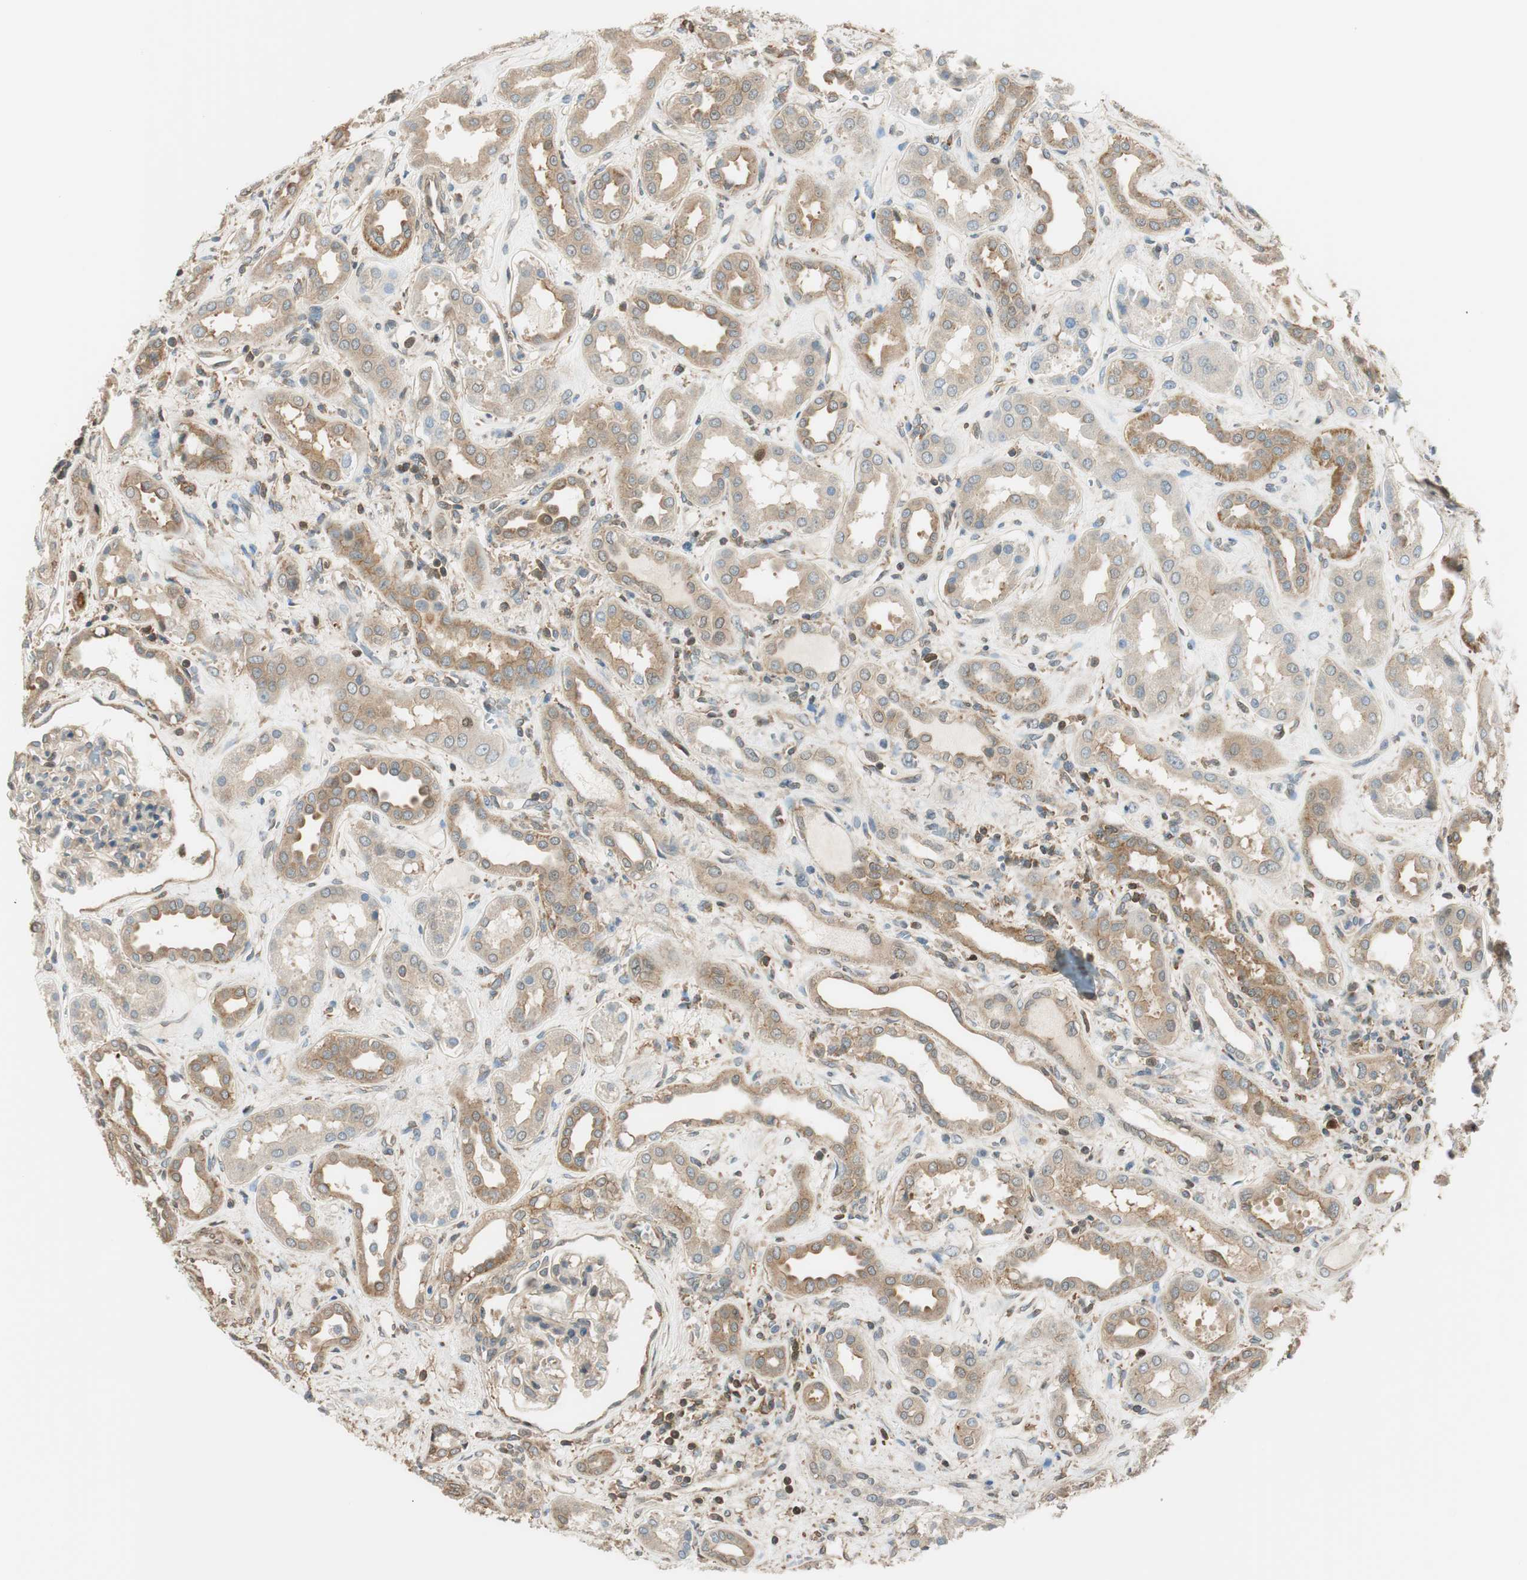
{"staining": {"intensity": "weak", "quantity": "<25%", "location": "cytoplasmic/membranous"}, "tissue": "kidney", "cell_type": "Cells in glomeruli", "image_type": "normal", "snomed": [{"axis": "morphology", "description": "Normal tissue, NOS"}, {"axis": "topography", "description": "Kidney"}], "caption": "DAB immunohistochemical staining of unremarkable human kidney shows no significant positivity in cells in glomeruli.", "gene": "PI4K2B", "patient": {"sex": "male", "age": 59}}